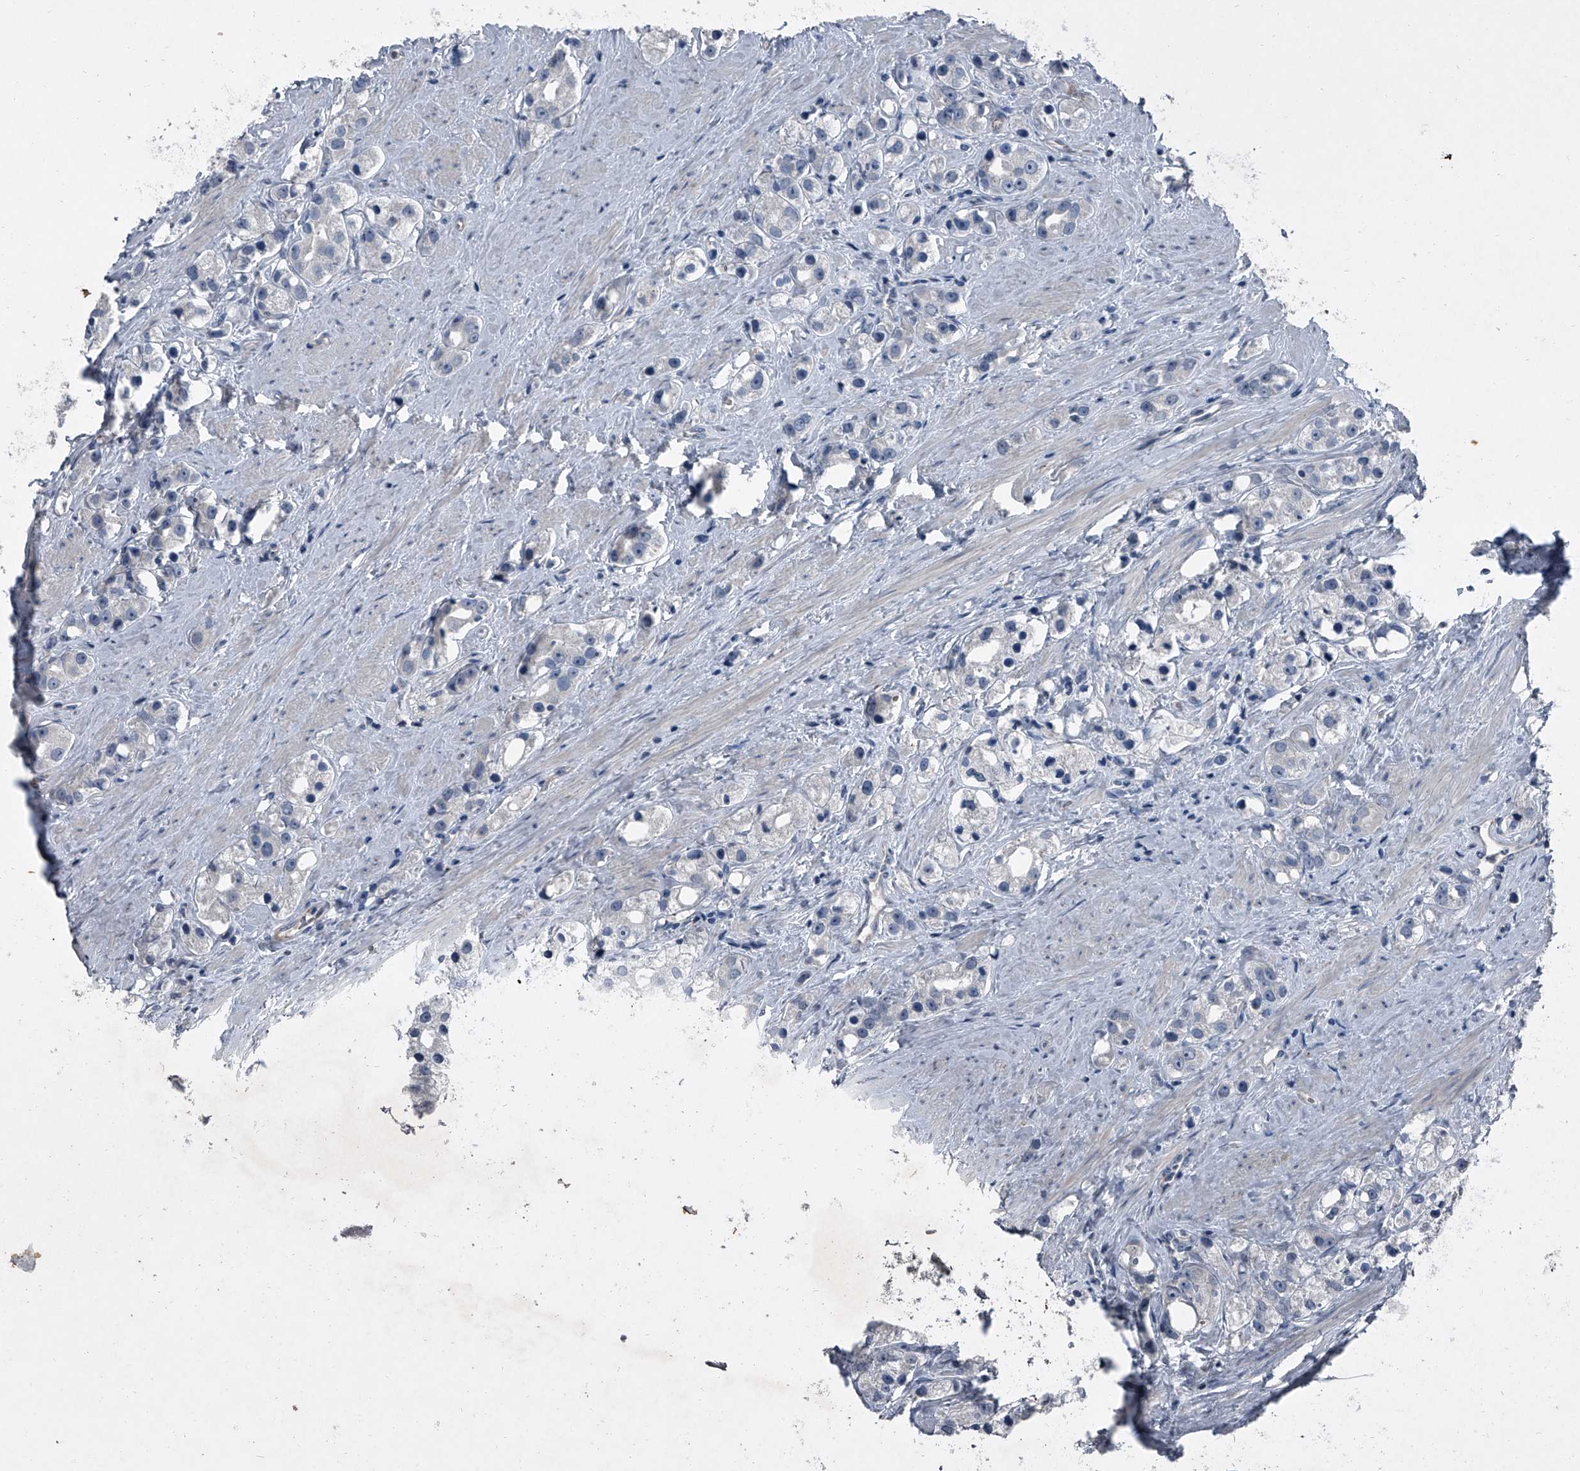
{"staining": {"intensity": "negative", "quantity": "none", "location": "none"}, "tissue": "prostate cancer", "cell_type": "Tumor cells", "image_type": "cancer", "snomed": [{"axis": "morphology", "description": "Adenocarcinoma, NOS"}, {"axis": "topography", "description": "Prostate"}], "caption": "Human prostate cancer stained for a protein using immunohistochemistry shows no staining in tumor cells.", "gene": "HEPHL1", "patient": {"sex": "male", "age": 79}}